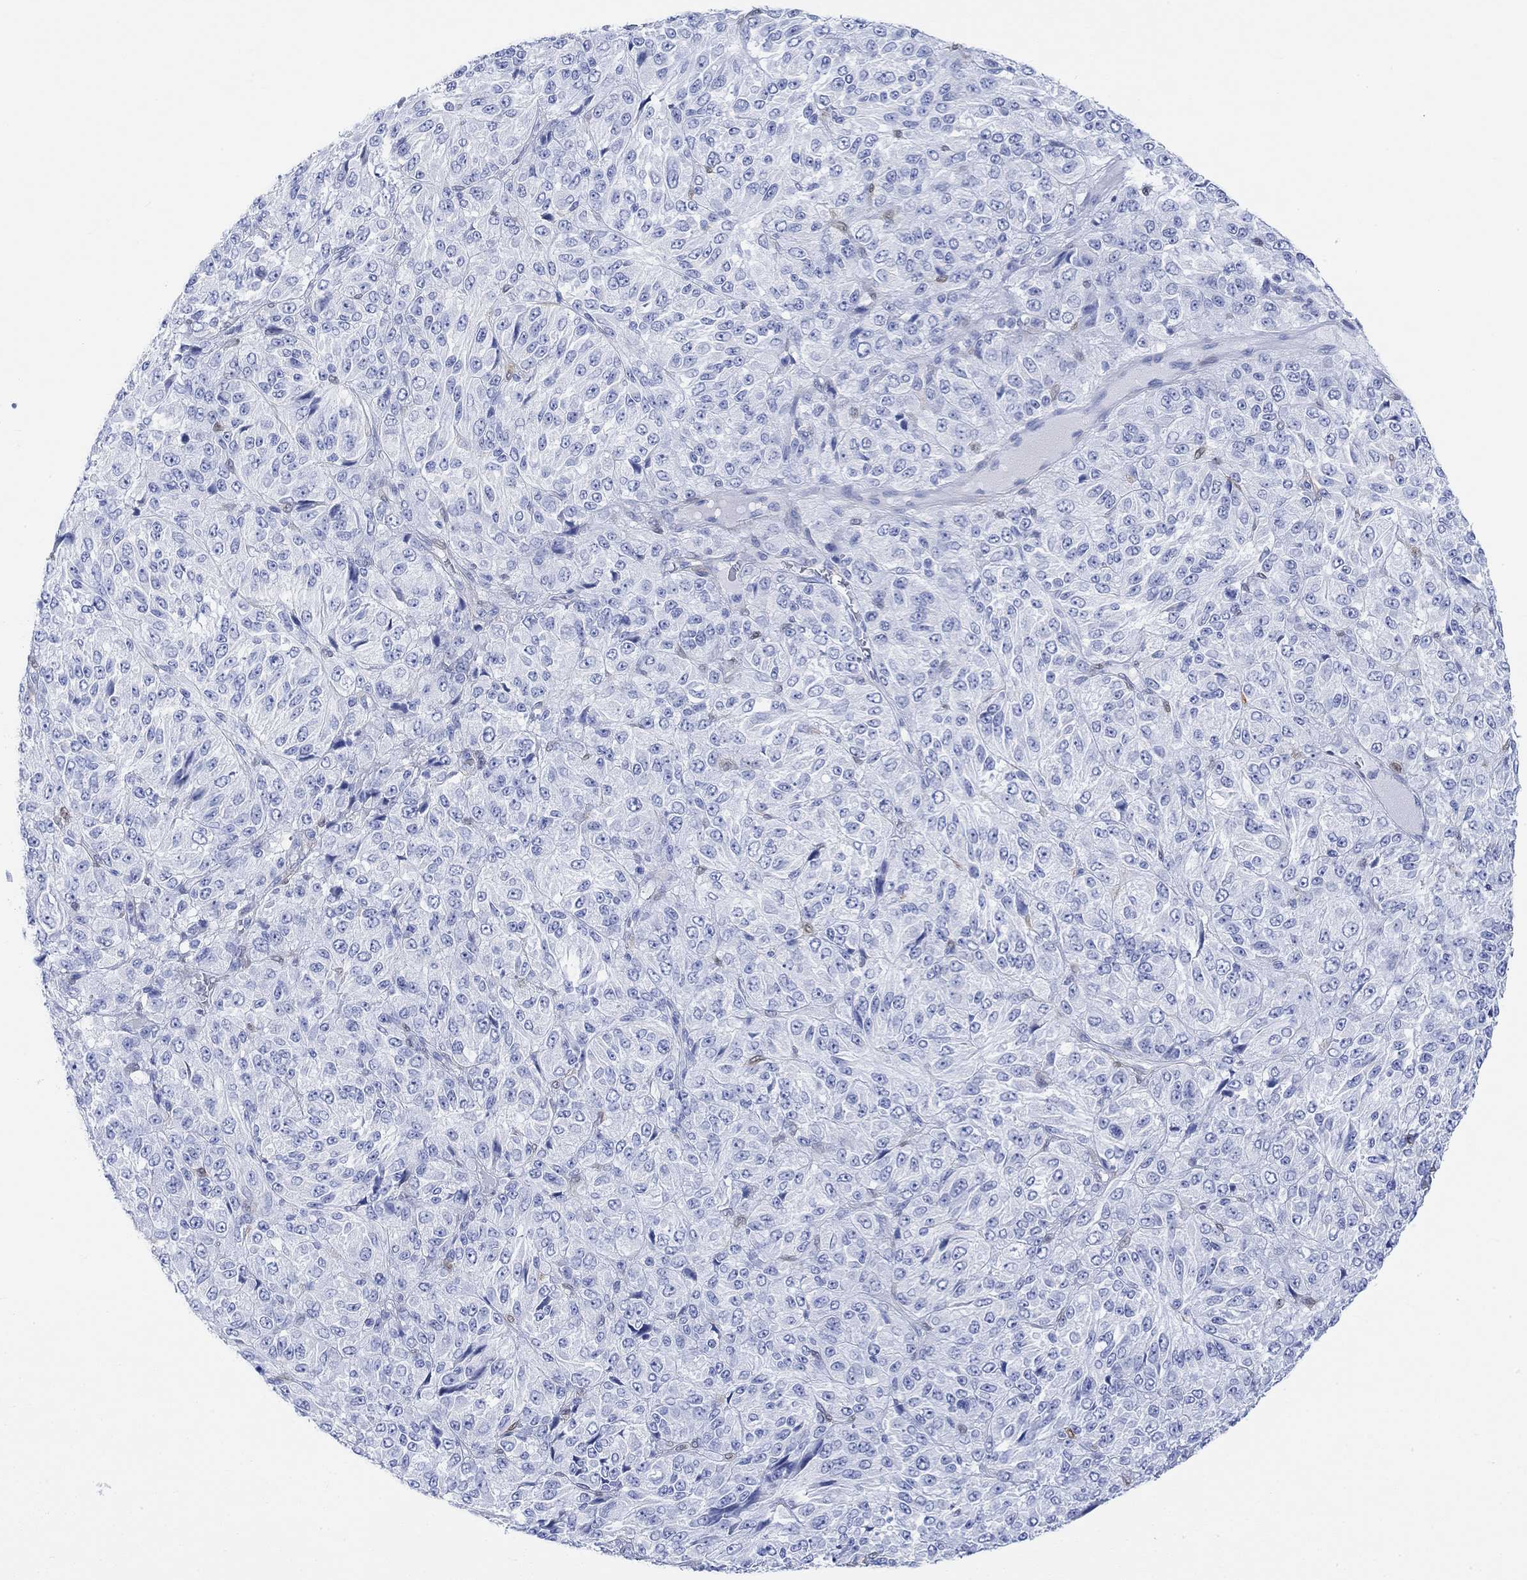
{"staining": {"intensity": "negative", "quantity": "none", "location": "none"}, "tissue": "melanoma", "cell_type": "Tumor cells", "image_type": "cancer", "snomed": [{"axis": "morphology", "description": "Malignant melanoma, Metastatic site"}, {"axis": "topography", "description": "Brain"}], "caption": "High power microscopy micrograph of an IHC histopathology image of malignant melanoma (metastatic site), revealing no significant expression in tumor cells.", "gene": "TPPP3", "patient": {"sex": "female", "age": 56}}